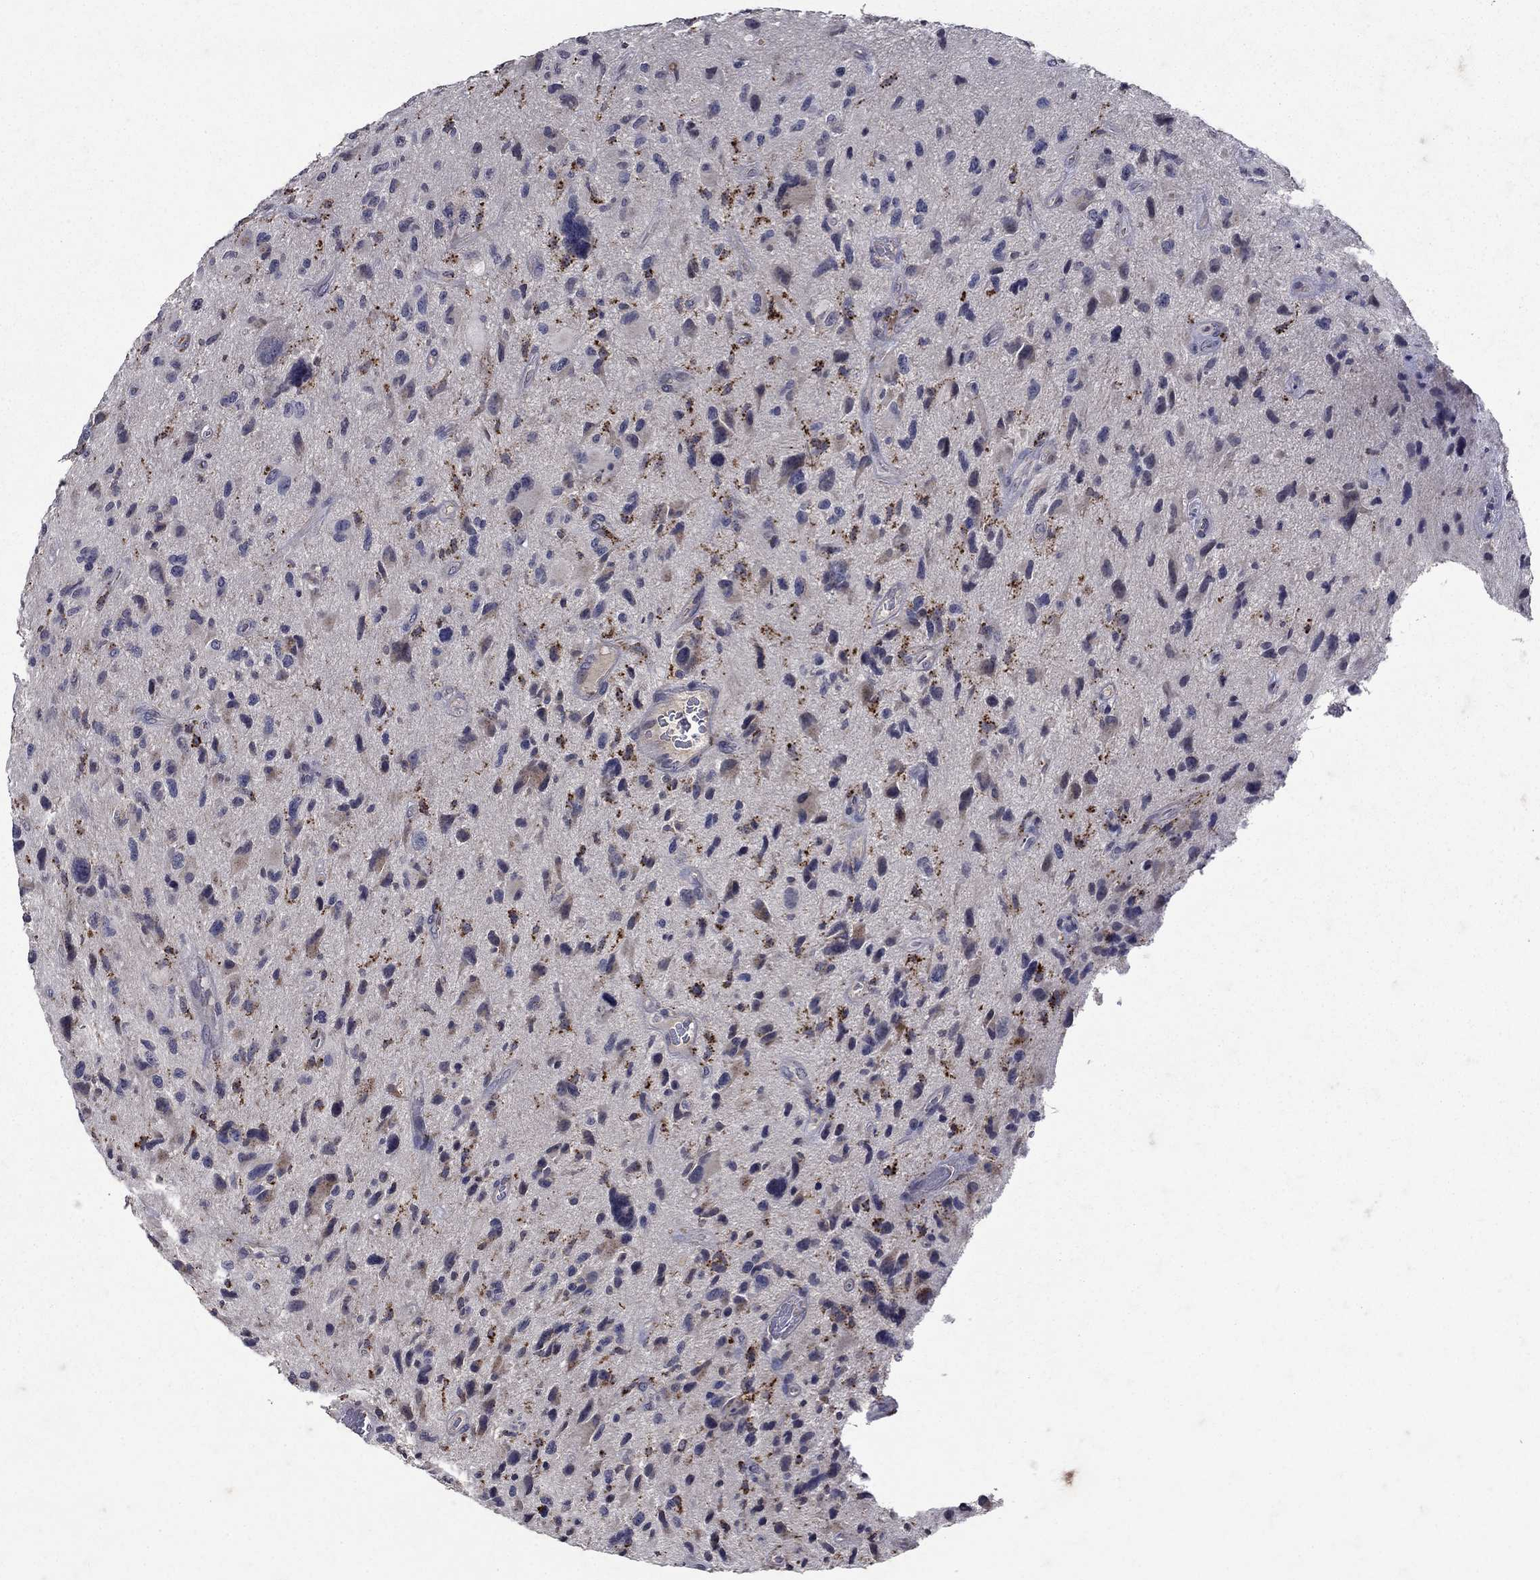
{"staining": {"intensity": "moderate", "quantity": "<25%", "location": "cytoplasmic/membranous"}, "tissue": "glioma", "cell_type": "Tumor cells", "image_type": "cancer", "snomed": [{"axis": "morphology", "description": "Glioma, malignant, NOS"}, {"axis": "morphology", "description": "Glioma, malignant, High grade"}, {"axis": "topography", "description": "Brain"}], "caption": "This is a photomicrograph of IHC staining of glioma, which shows moderate positivity in the cytoplasmic/membranous of tumor cells.", "gene": "NPC2", "patient": {"sex": "female", "age": 71}}